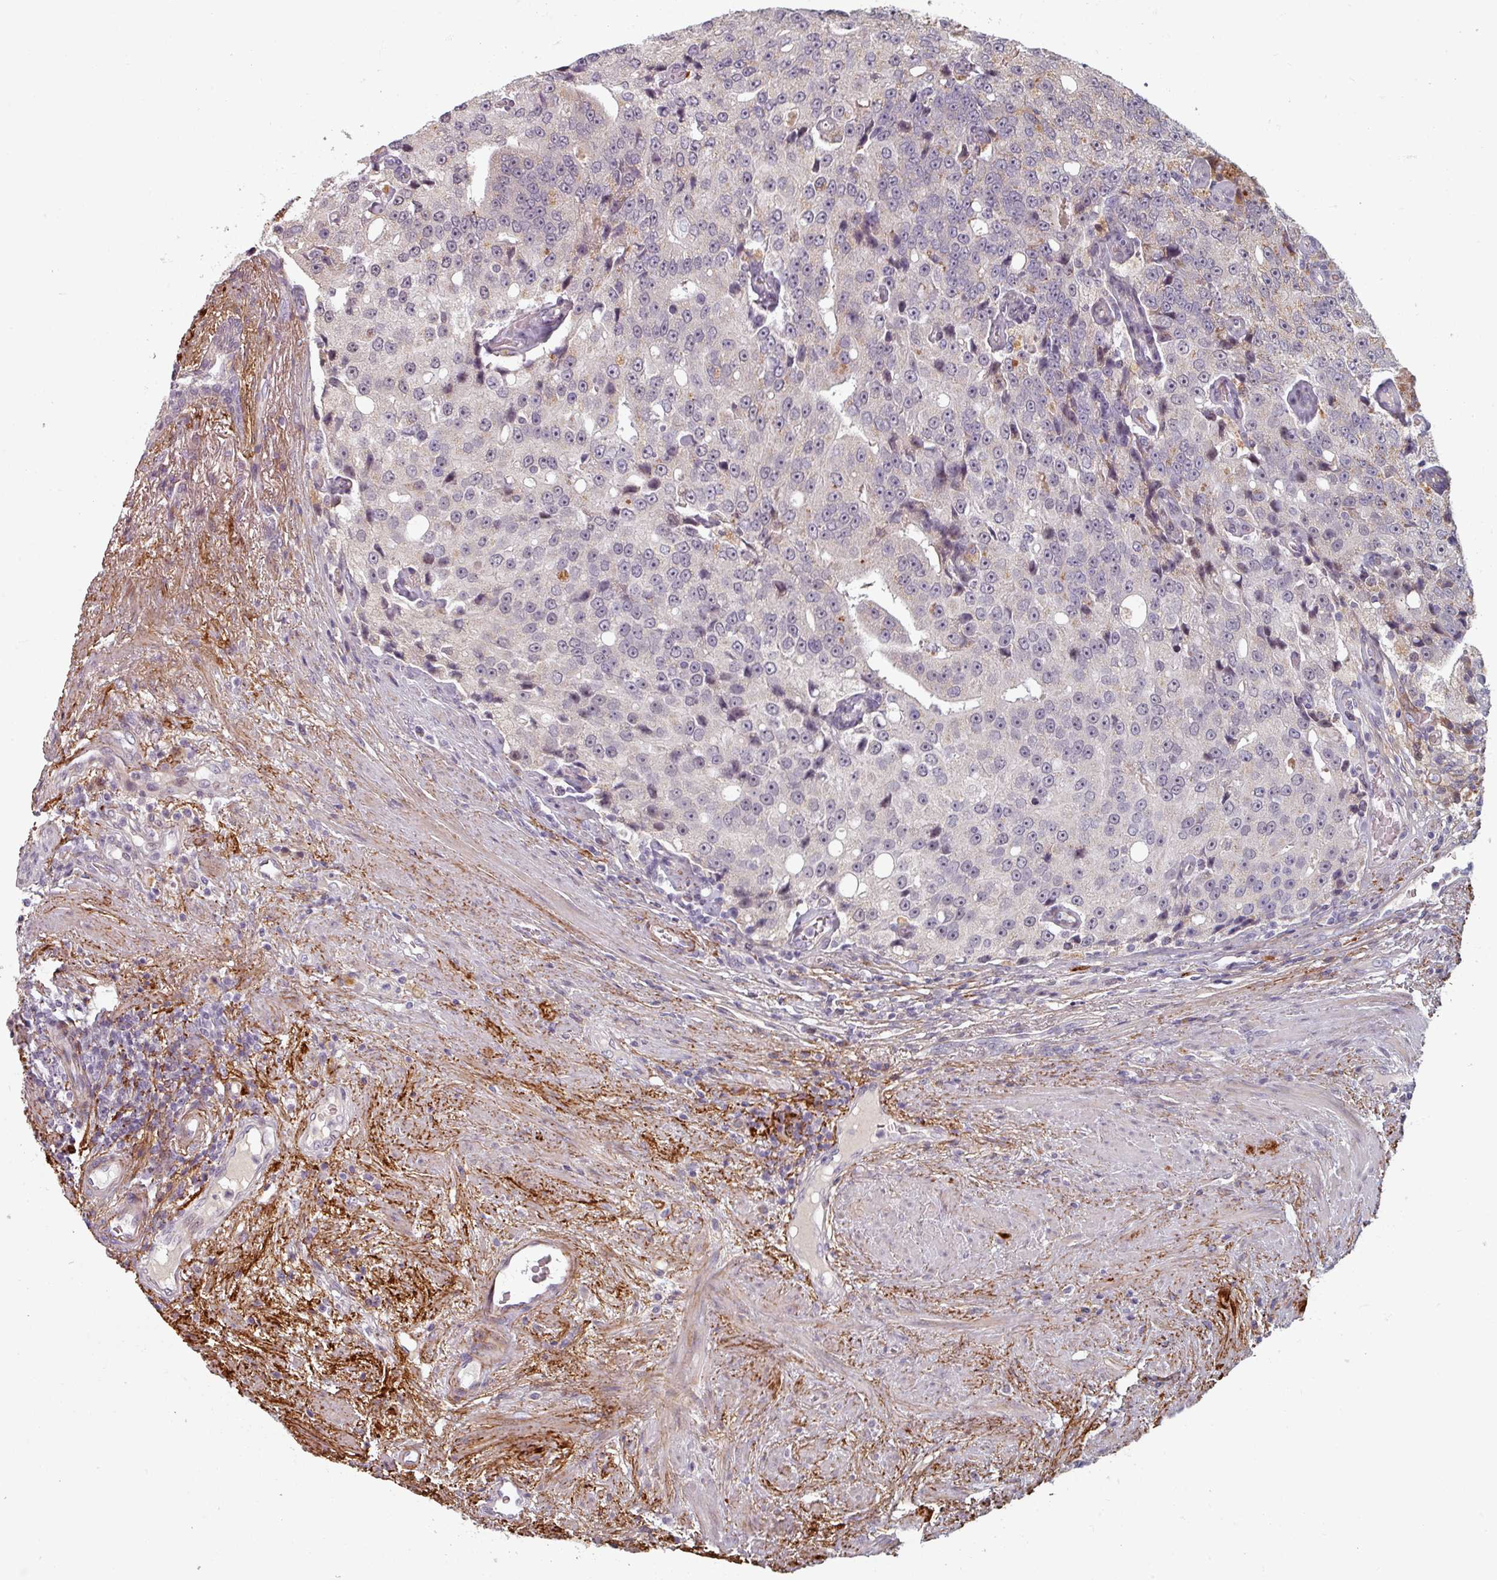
{"staining": {"intensity": "weak", "quantity": "<25%", "location": "cytoplasmic/membranous"}, "tissue": "prostate cancer", "cell_type": "Tumor cells", "image_type": "cancer", "snomed": [{"axis": "morphology", "description": "Adenocarcinoma, High grade"}, {"axis": "topography", "description": "Prostate"}], "caption": "Tumor cells show no significant protein positivity in prostate cancer. (DAB immunohistochemistry (IHC) visualized using brightfield microscopy, high magnification).", "gene": "CYB5RL", "patient": {"sex": "male", "age": 70}}